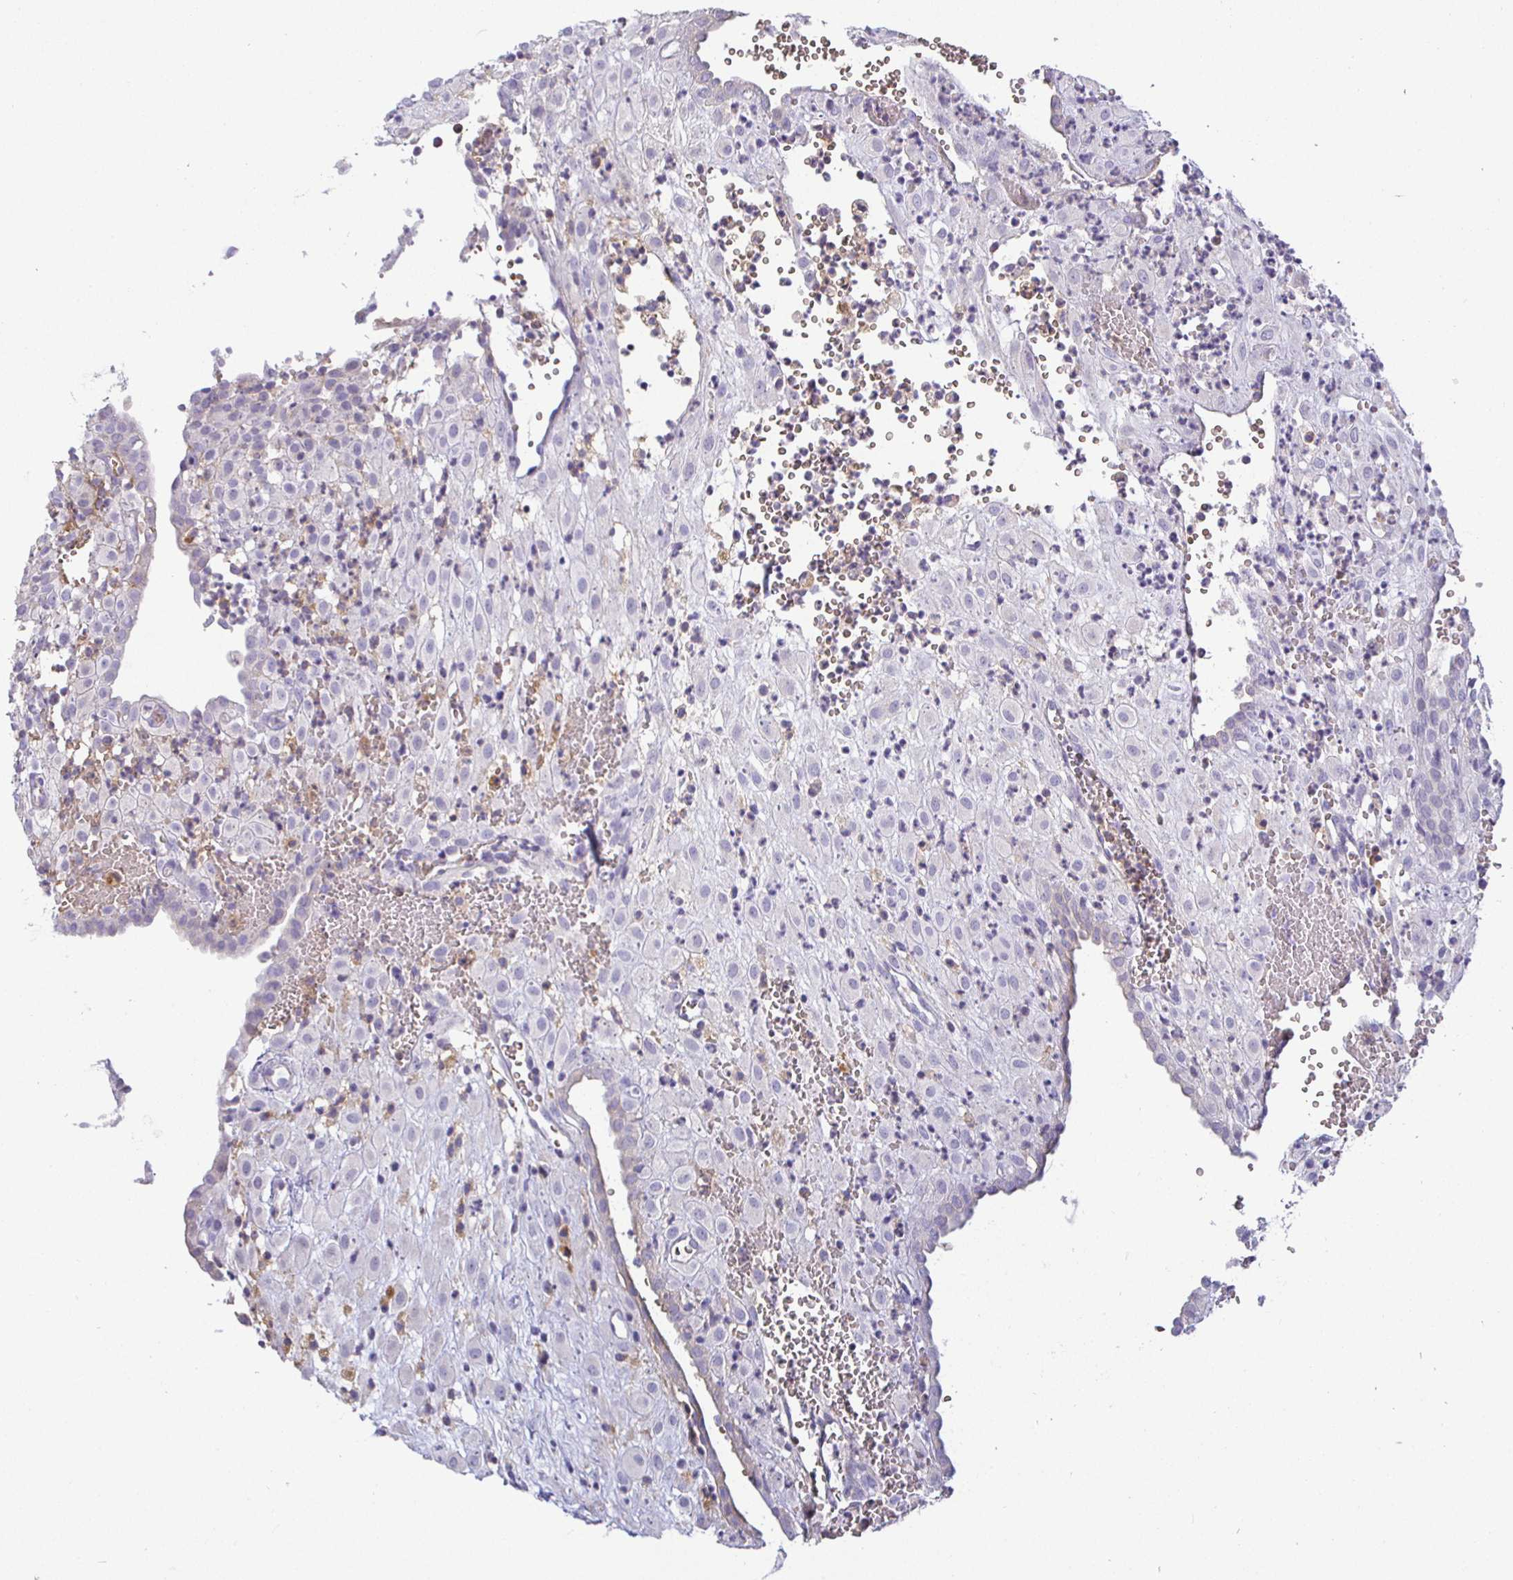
{"staining": {"intensity": "negative", "quantity": "none", "location": "none"}, "tissue": "placenta", "cell_type": "Decidual cells", "image_type": "normal", "snomed": [{"axis": "morphology", "description": "Normal tissue, NOS"}, {"axis": "topography", "description": "Placenta"}], "caption": "Normal placenta was stained to show a protein in brown. There is no significant expression in decidual cells. (IHC, brightfield microscopy, high magnification).", "gene": "SIRPA", "patient": {"sex": "female", "age": 24}}